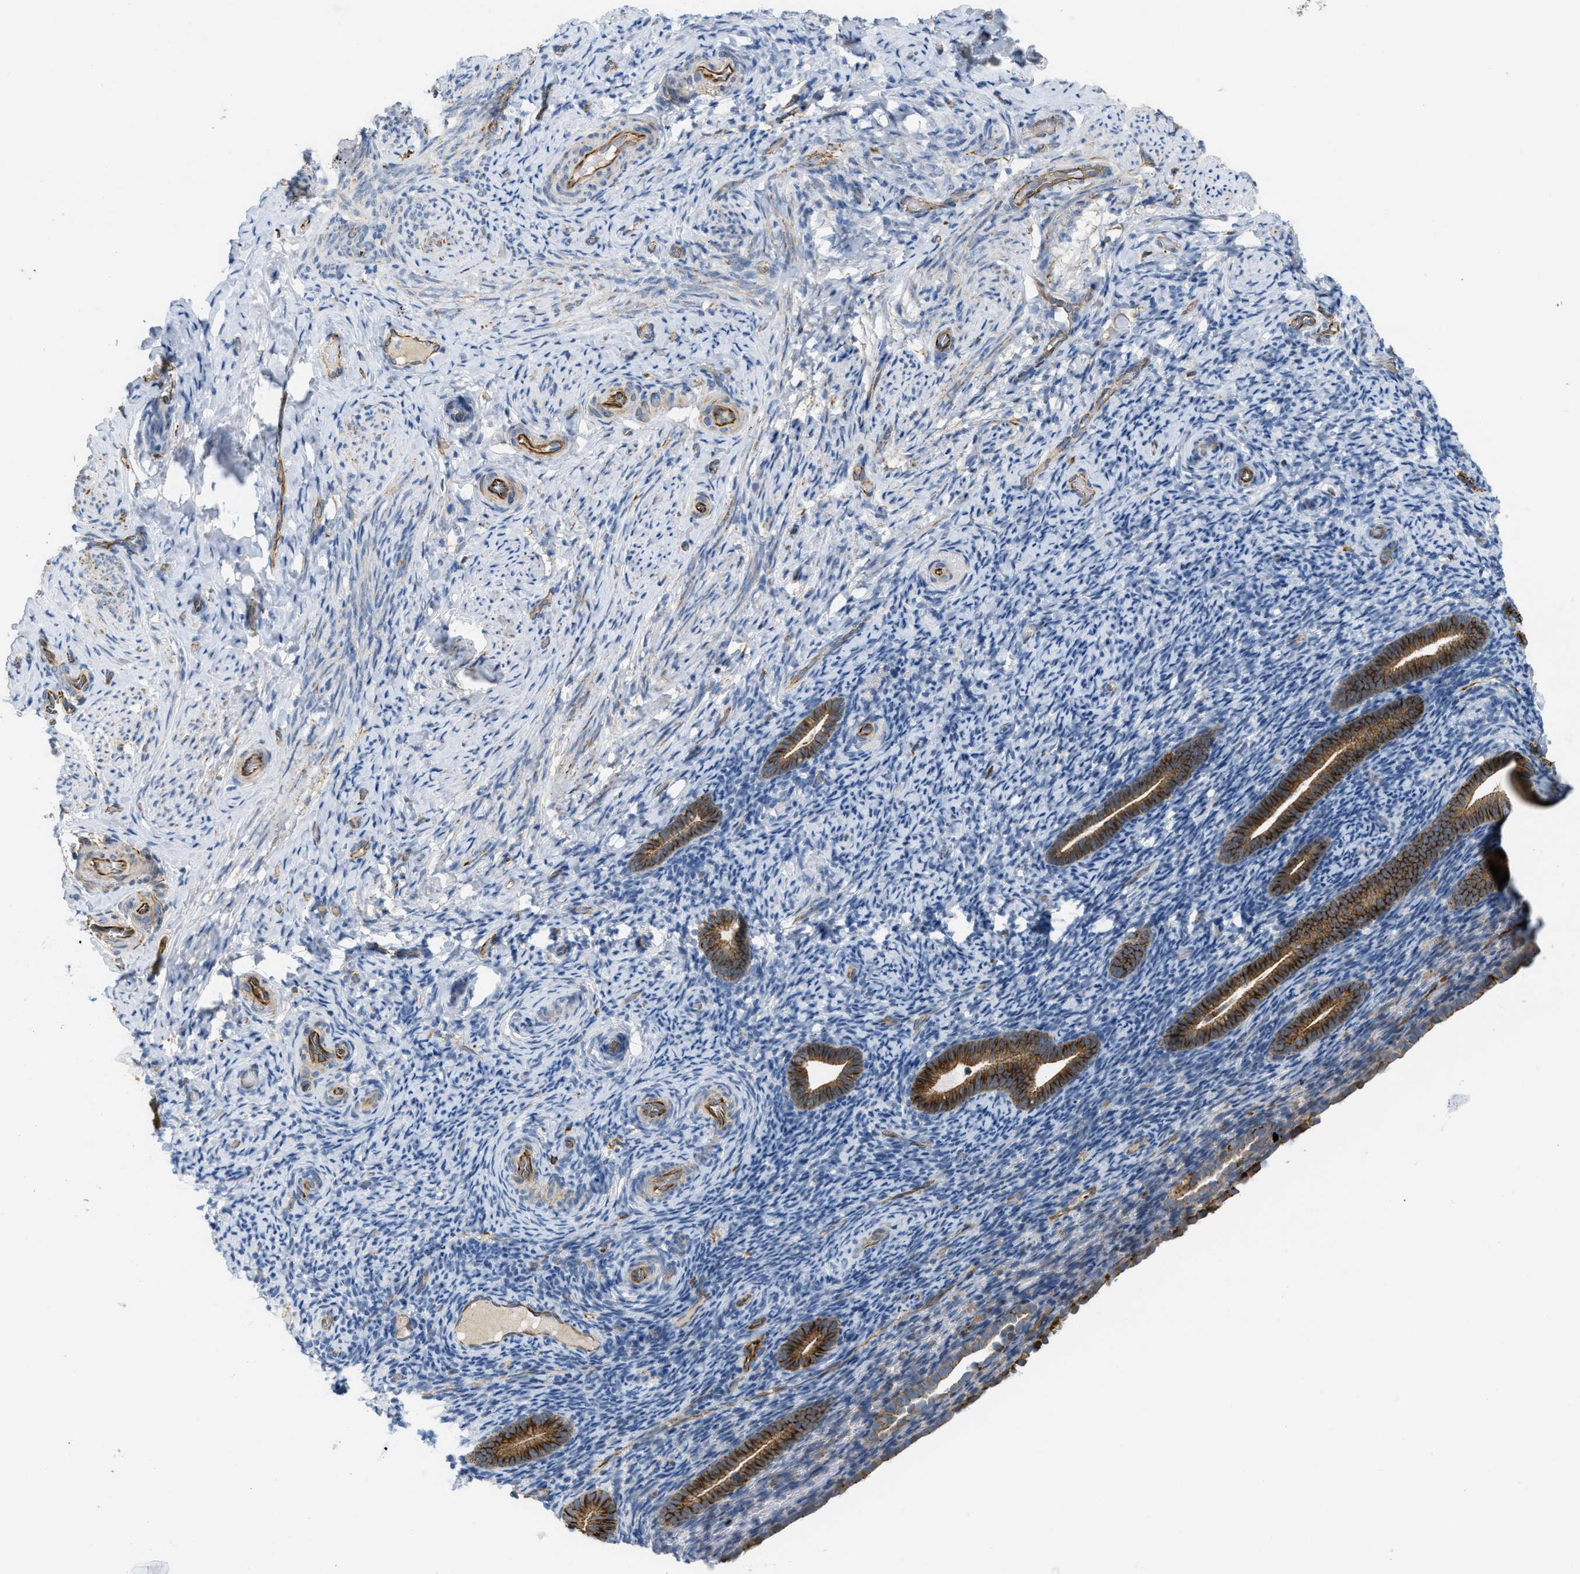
{"staining": {"intensity": "negative", "quantity": "none", "location": "none"}, "tissue": "endometrium", "cell_type": "Cells in endometrial stroma", "image_type": "normal", "snomed": [{"axis": "morphology", "description": "Normal tissue, NOS"}, {"axis": "topography", "description": "Endometrium"}], "caption": "An IHC histopathology image of benign endometrium is shown. There is no staining in cells in endometrial stroma of endometrium.", "gene": "BTN3A1", "patient": {"sex": "female", "age": 51}}